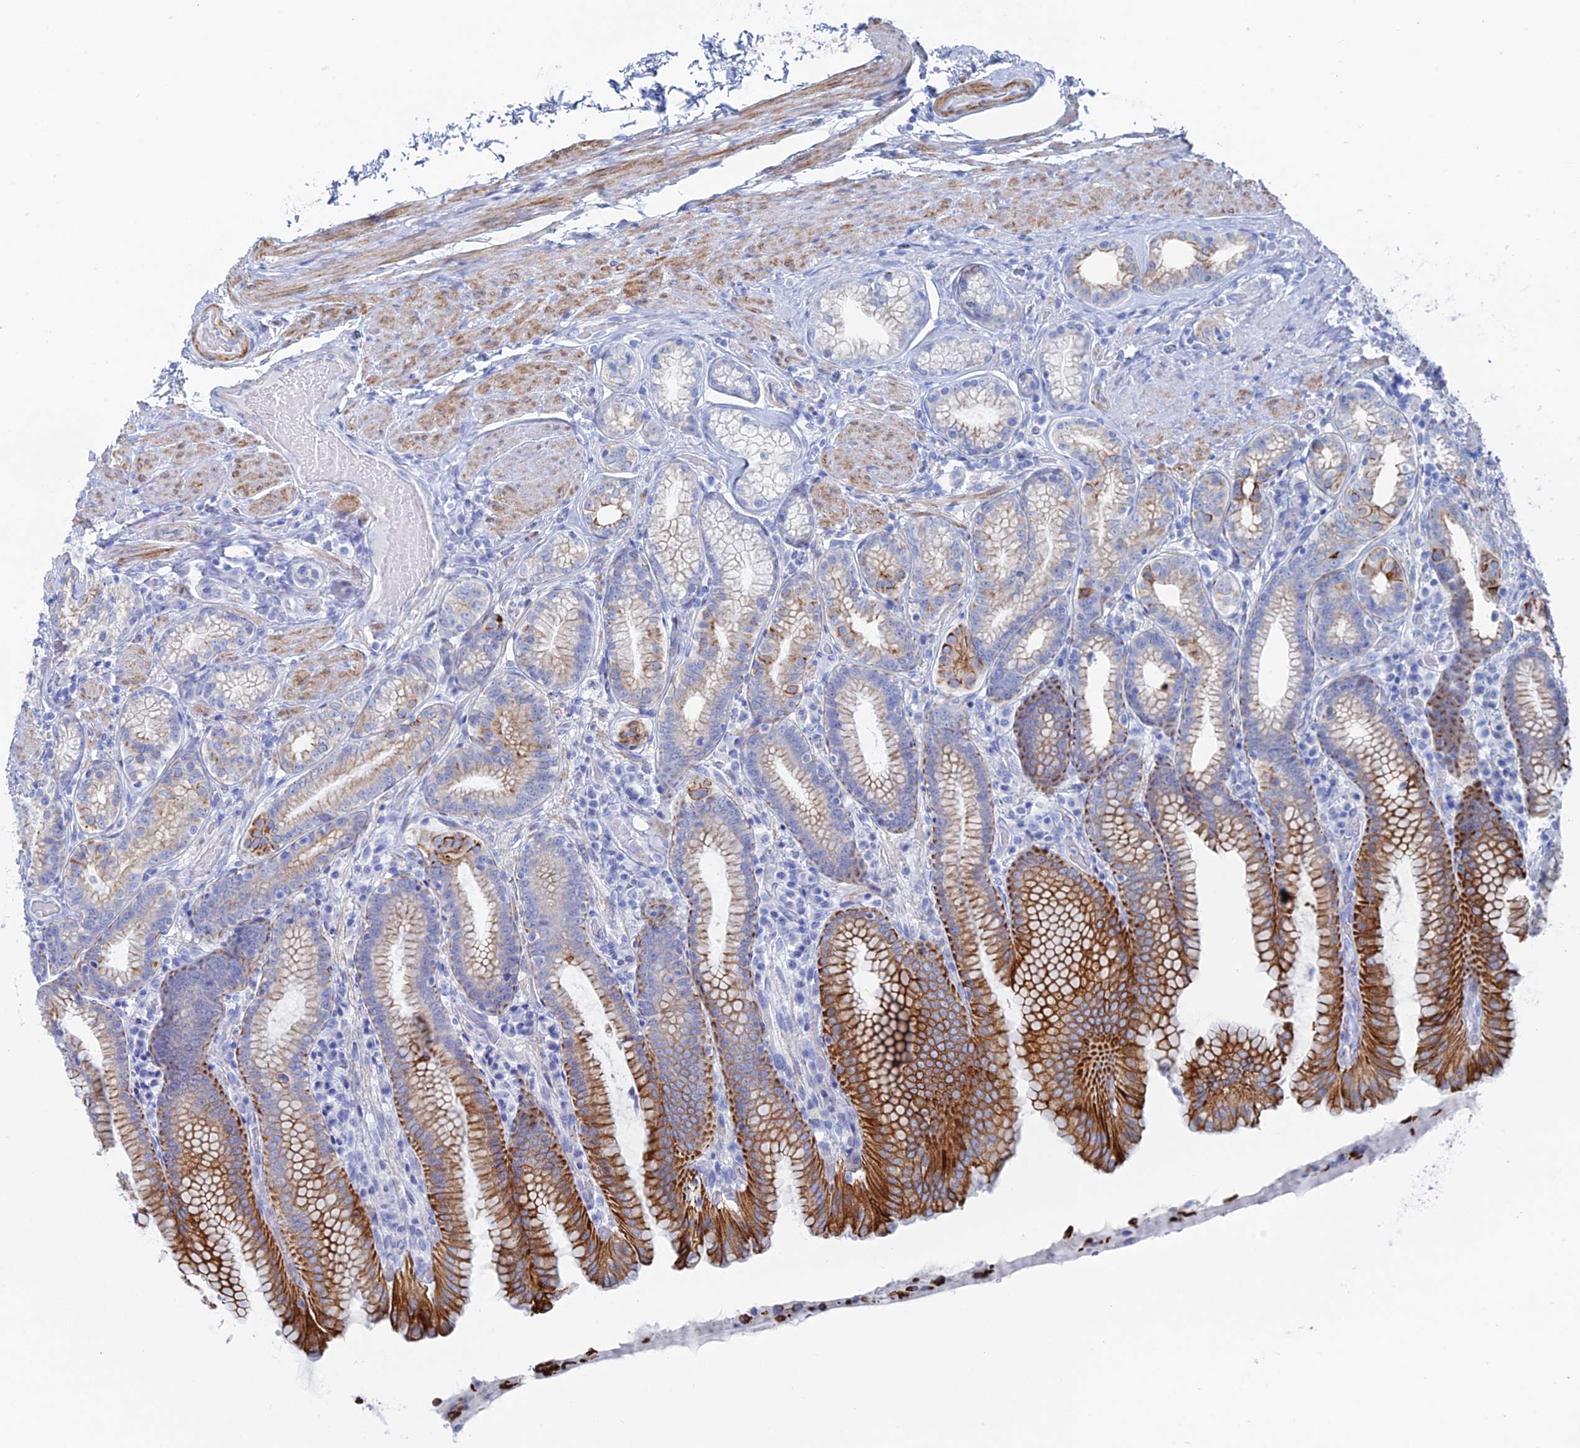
{"staining": {"intensity": "strong", "quantity": "25%-75%", "location": "cytoplasmic/membranous"}, "tissue": "stomach", "cell_type": "Glandular cells", "image_type": "normal", "snomed": [{"axis": "morphology", "description": "Normal tissue, NOS"}, {"axis": "topography", "description": "Stomach, upper"}, {"axis": "topography", "description": "Stomach, lower"}], "caption": "Immunohistochemical staining of unremarkable human stomach exhibits 25%-75% levels of strong cytoplasmic/membranous protein expression in about 25%-75% of glandular cells. (Brightfield microscopy of DAB IHC at high magnification).", "gene": "DHX34", "patient": {"sex": "female", "age": 76}}